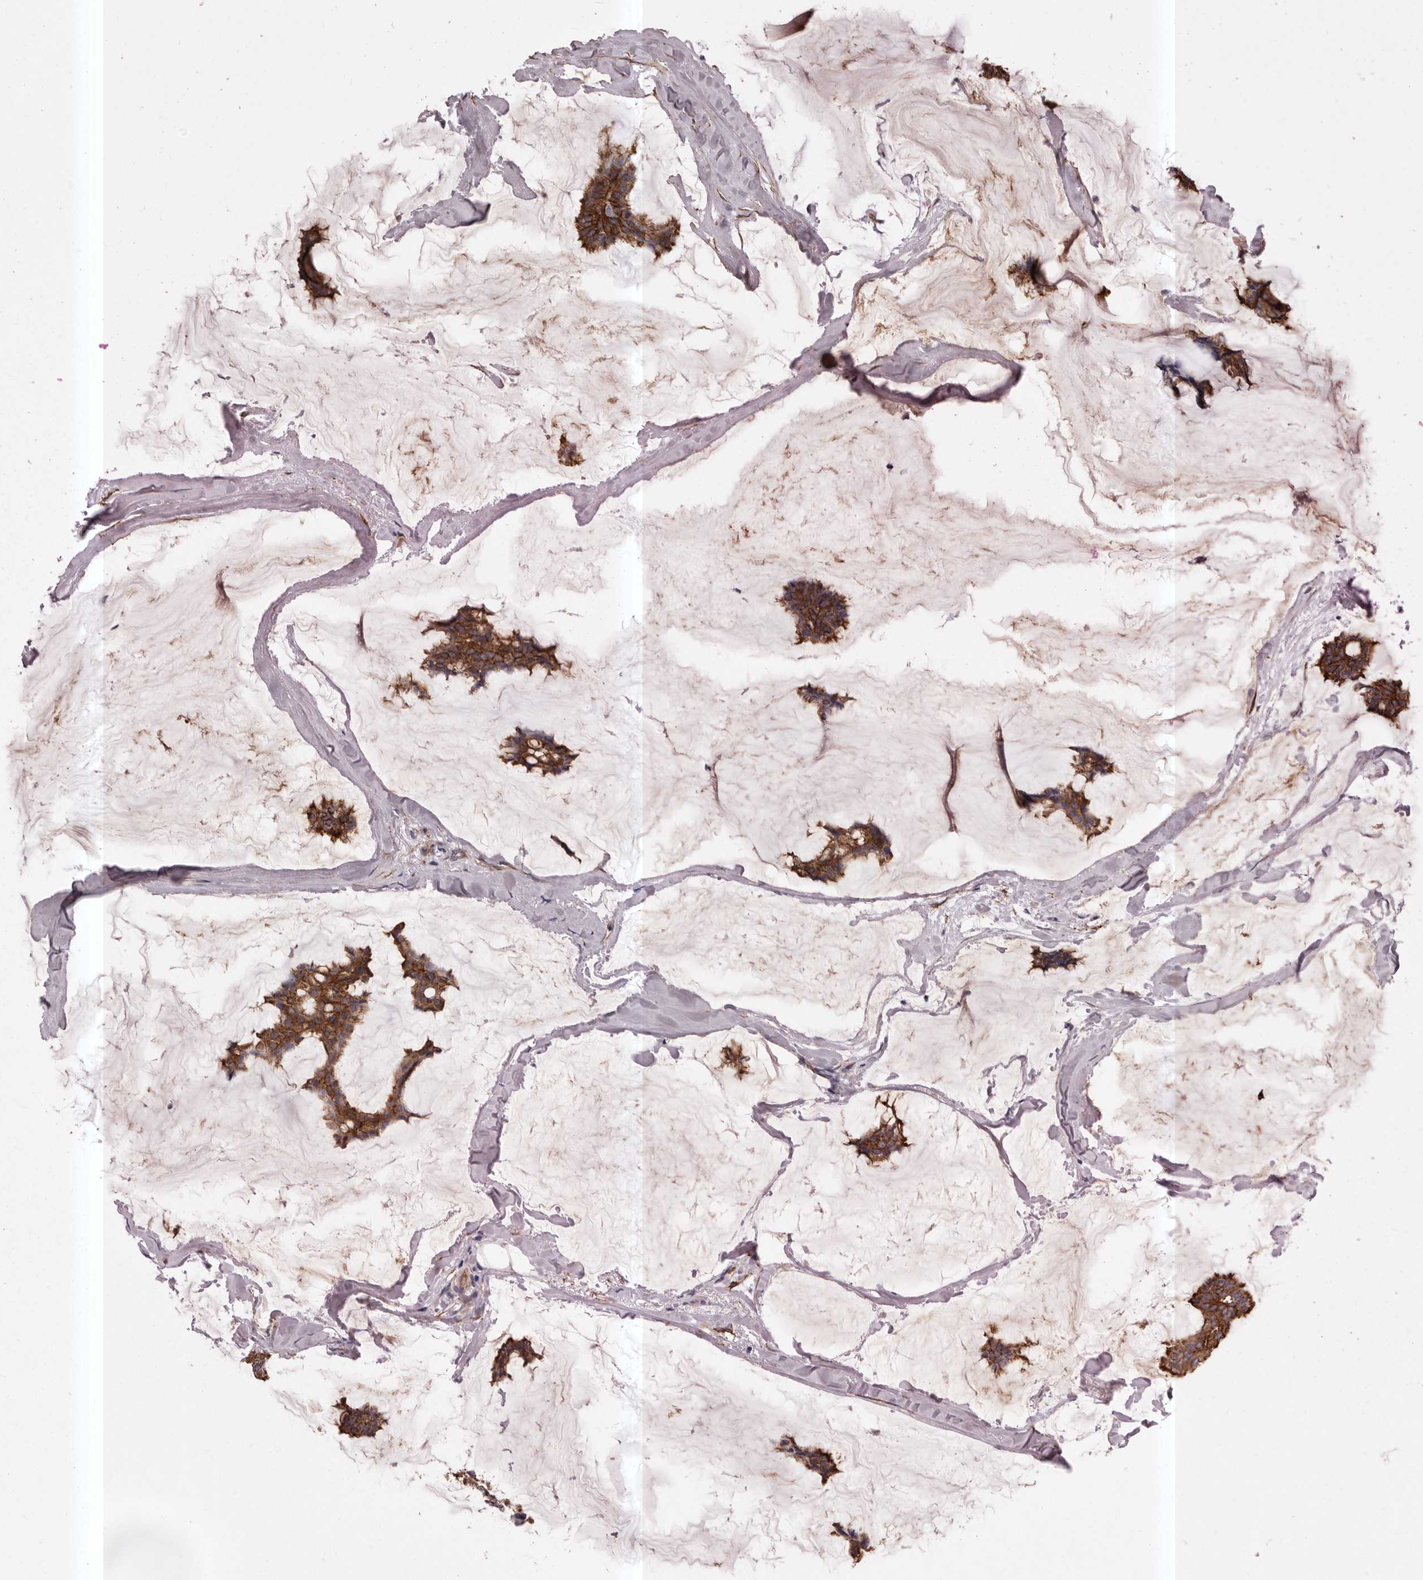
{"staining": {"intensity": "moderate", "quantity": ">75%", "location": "cytoplasmic/membranous"}, "tissue": "breast cancer", "cell_type": "Tumor cells", "image_type": "cancer", "snomed": [{"axis": "morphology", "description": "Duct carcinoma"}, {"axis": "topography", "description": "Breast"}], "caption": "IHC of human breast cancer (infiltrating ductal carcinoma) reveals medium levels of moderate cytoplasmic/membranous staining in about >75% of tumor cells. Using DAB (brown) and hematoxylin (blue) stains, captured at high magnification using brightfield microscopy.", "gene": "ENAH", "patient": {"sex": "female", "age": 93}}